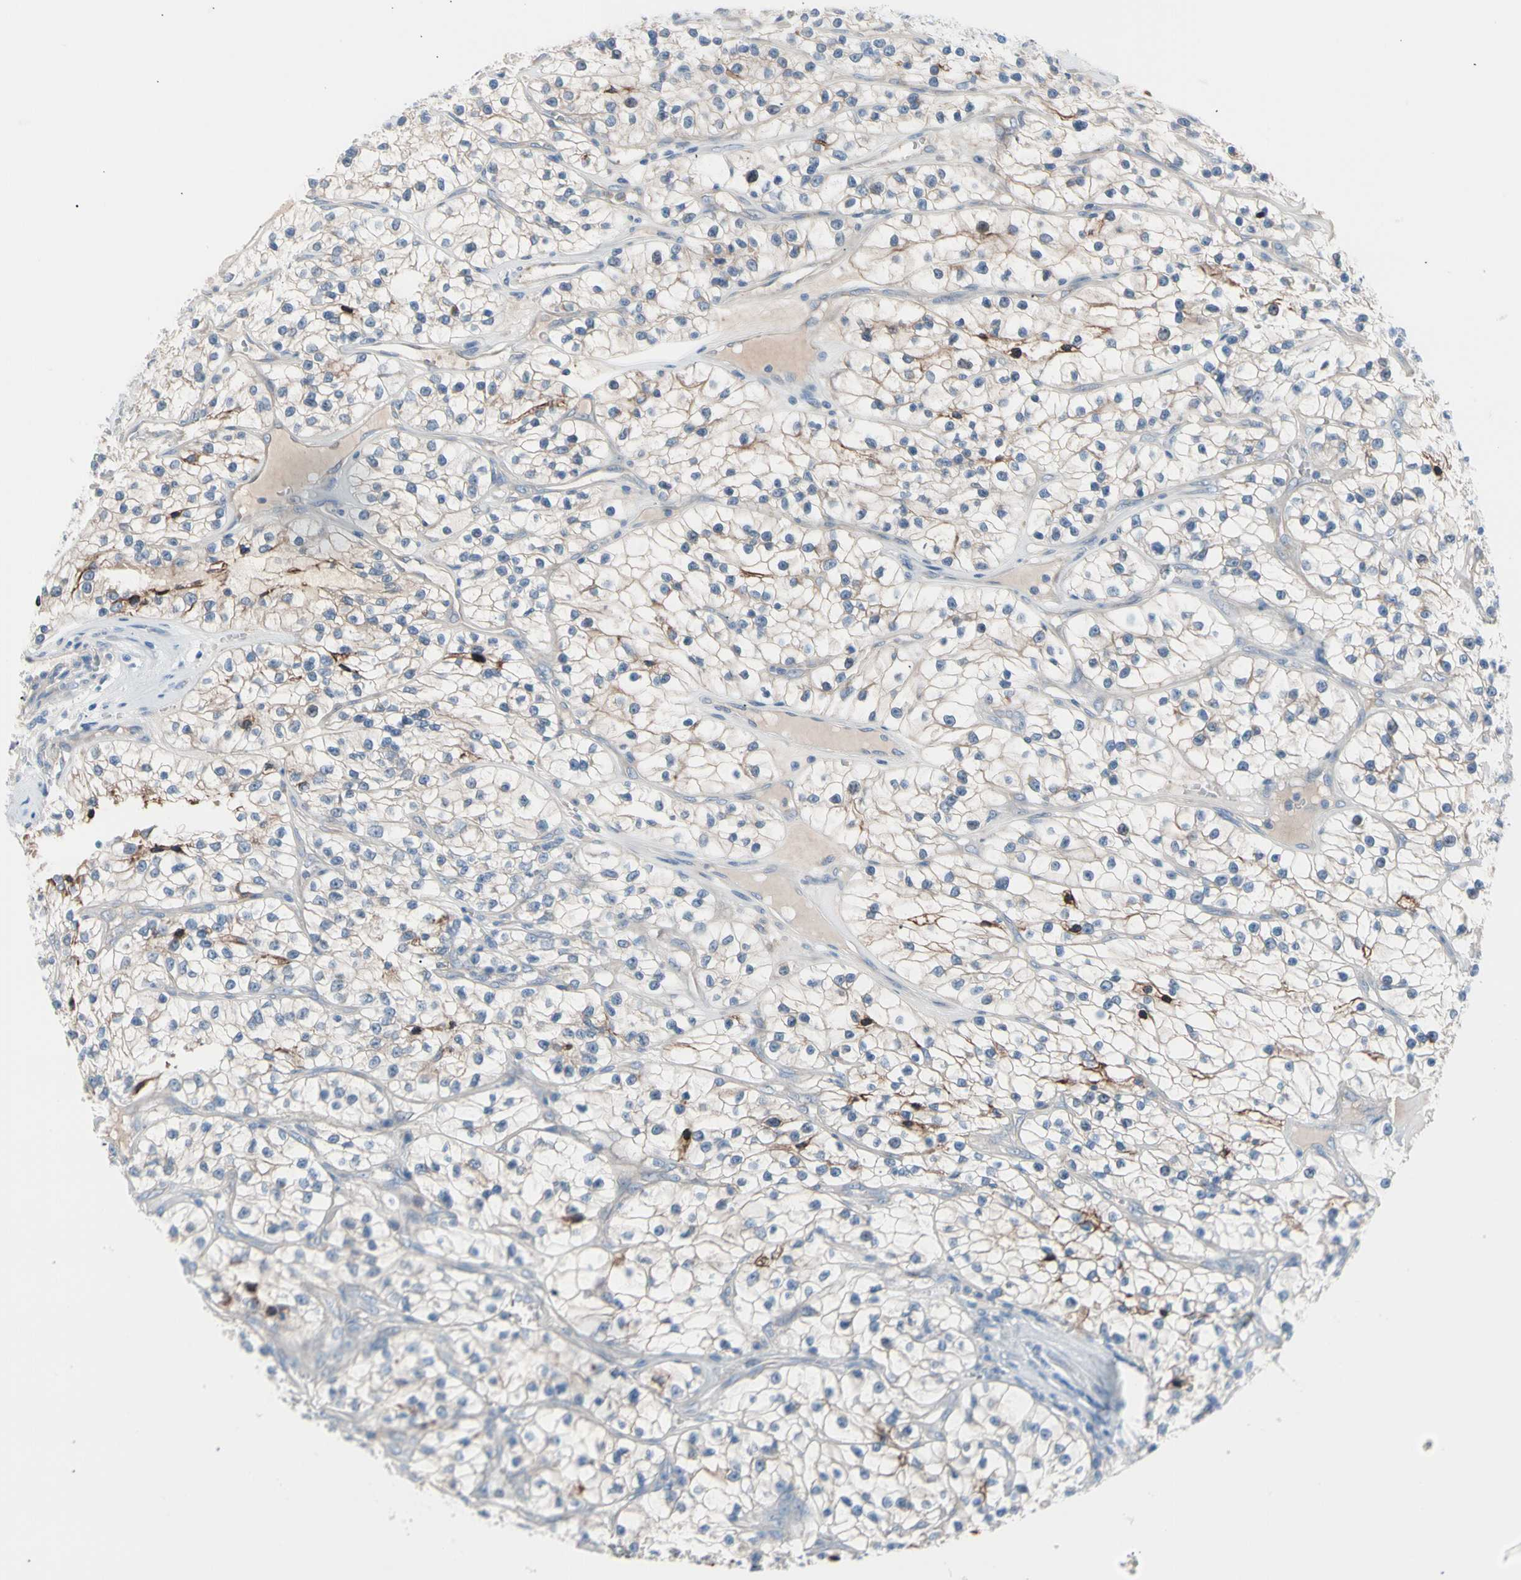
{"staining": {"intensity": "weak", "quantity": "25%-75%", "location": "cytoplasmic/membranous"}, "tissue": "renal cancer", "cell_type": "Tumor cells", "image_type": "cancer", "snomed": [{"axis": "morphology", "description": "Adenocarcinoma, NOS"}, {"axis": "topography", "description": "Kidney"}], "caption": "Brown immunohistochemical staining in human renal adenocarcinoma demonstrates weak cytoplasmic/membranous staining in about 25%-75% of tumor cells.", "gene": "CASQ1", "patient": {"sex": "female", "age": 57}}